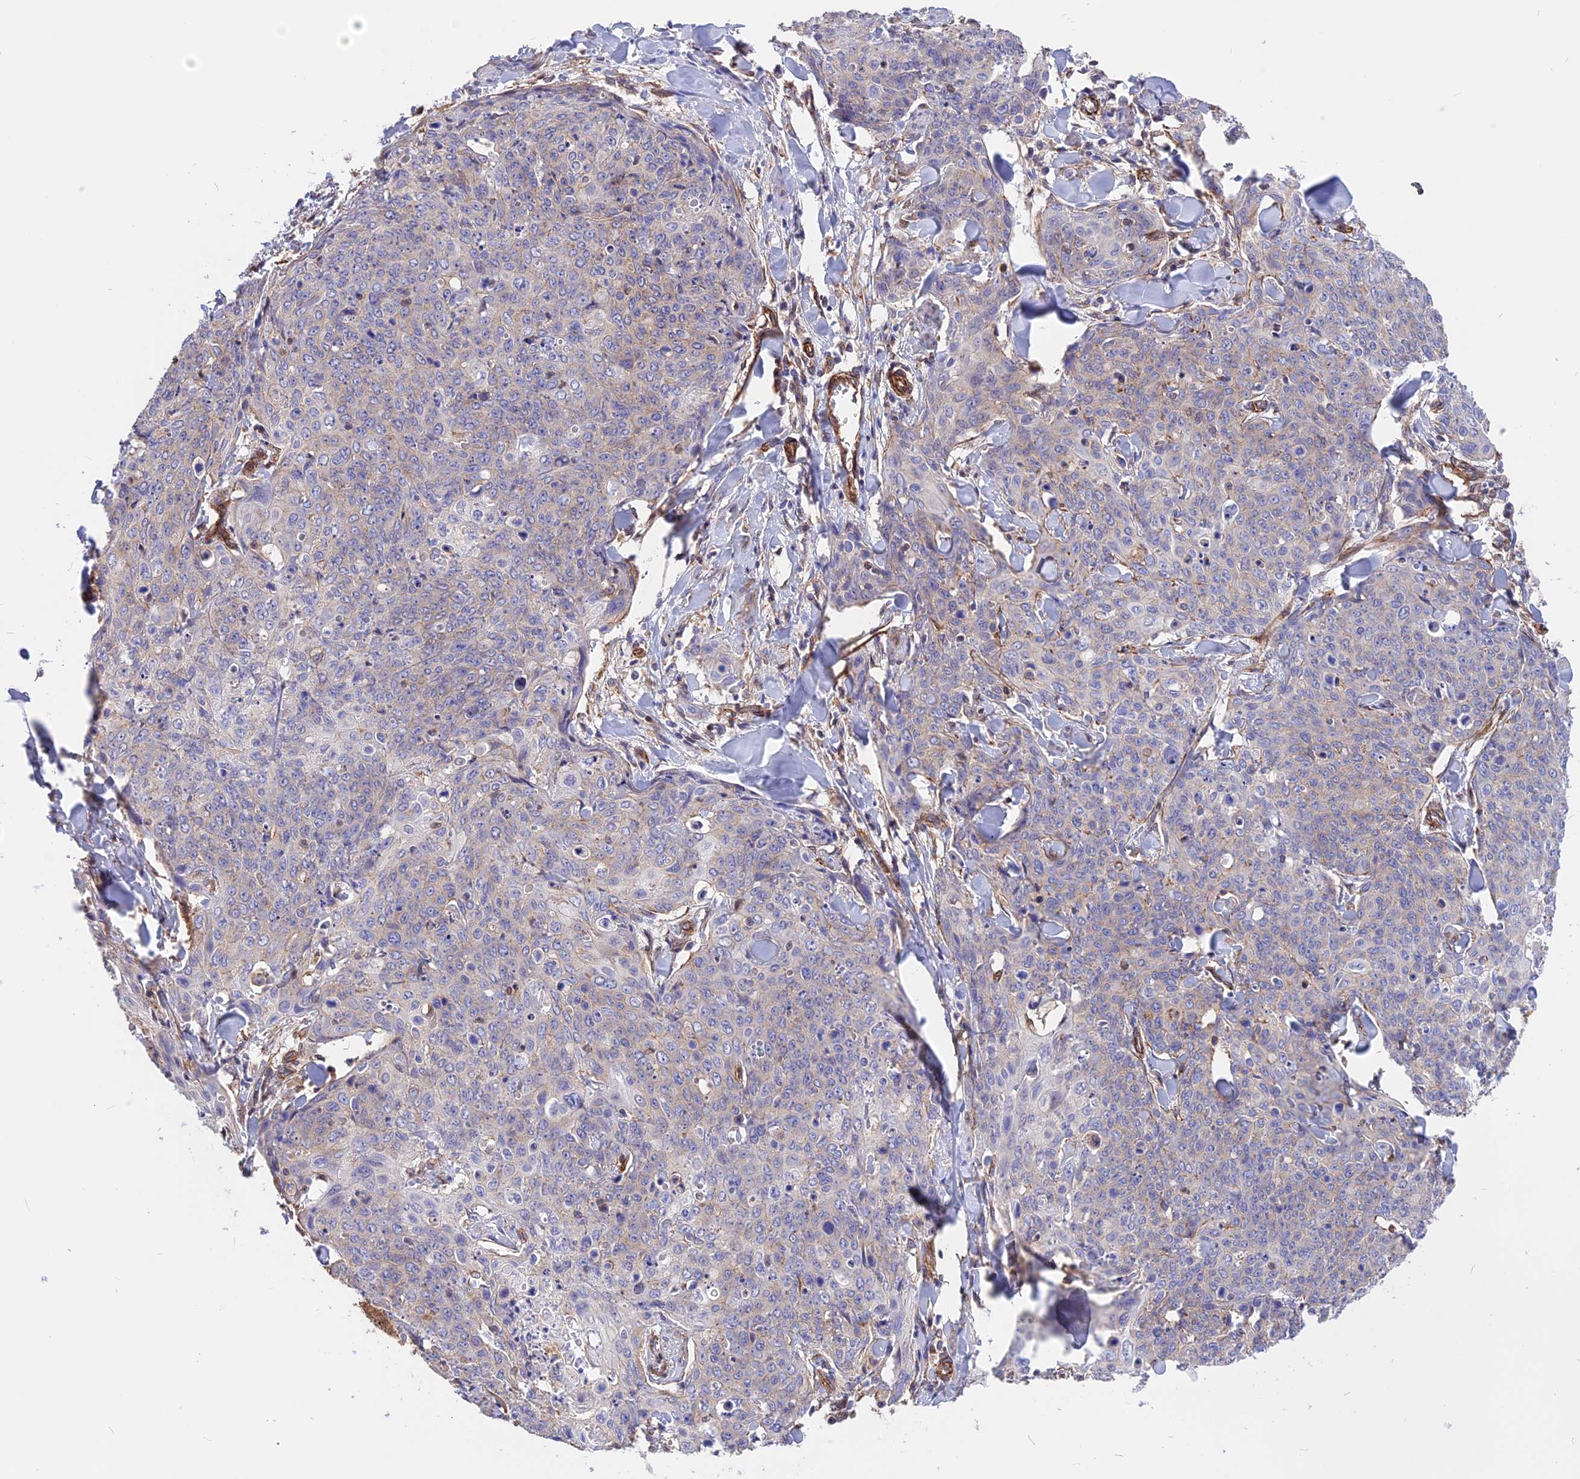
{"staining": {"intensity": "negative", "quantity": "none", "location": "none"}, "tissue": "skin cancer", "cell_type": "Tumor cells", "image_type": "cancer", "snomed": [{"axis": "morphology", "description": "Squamous cell carcinoma, NOS"}, {"axis": "topography", "description": "Skin"}, {"axis": "topography", "description": "Vulva"}], "caption": "A photomicrograph of human skin cancer (squamous cell carcinoma) is negative for staining in tumor cells. (Stains: DAB immunohistochemistry (IHC) with hematoxylin counter stain, Microscopy: brightfield microscopy at high magnification).", "gene": "R3HDM4", "patient": {"sex": "female", "age": 85}}